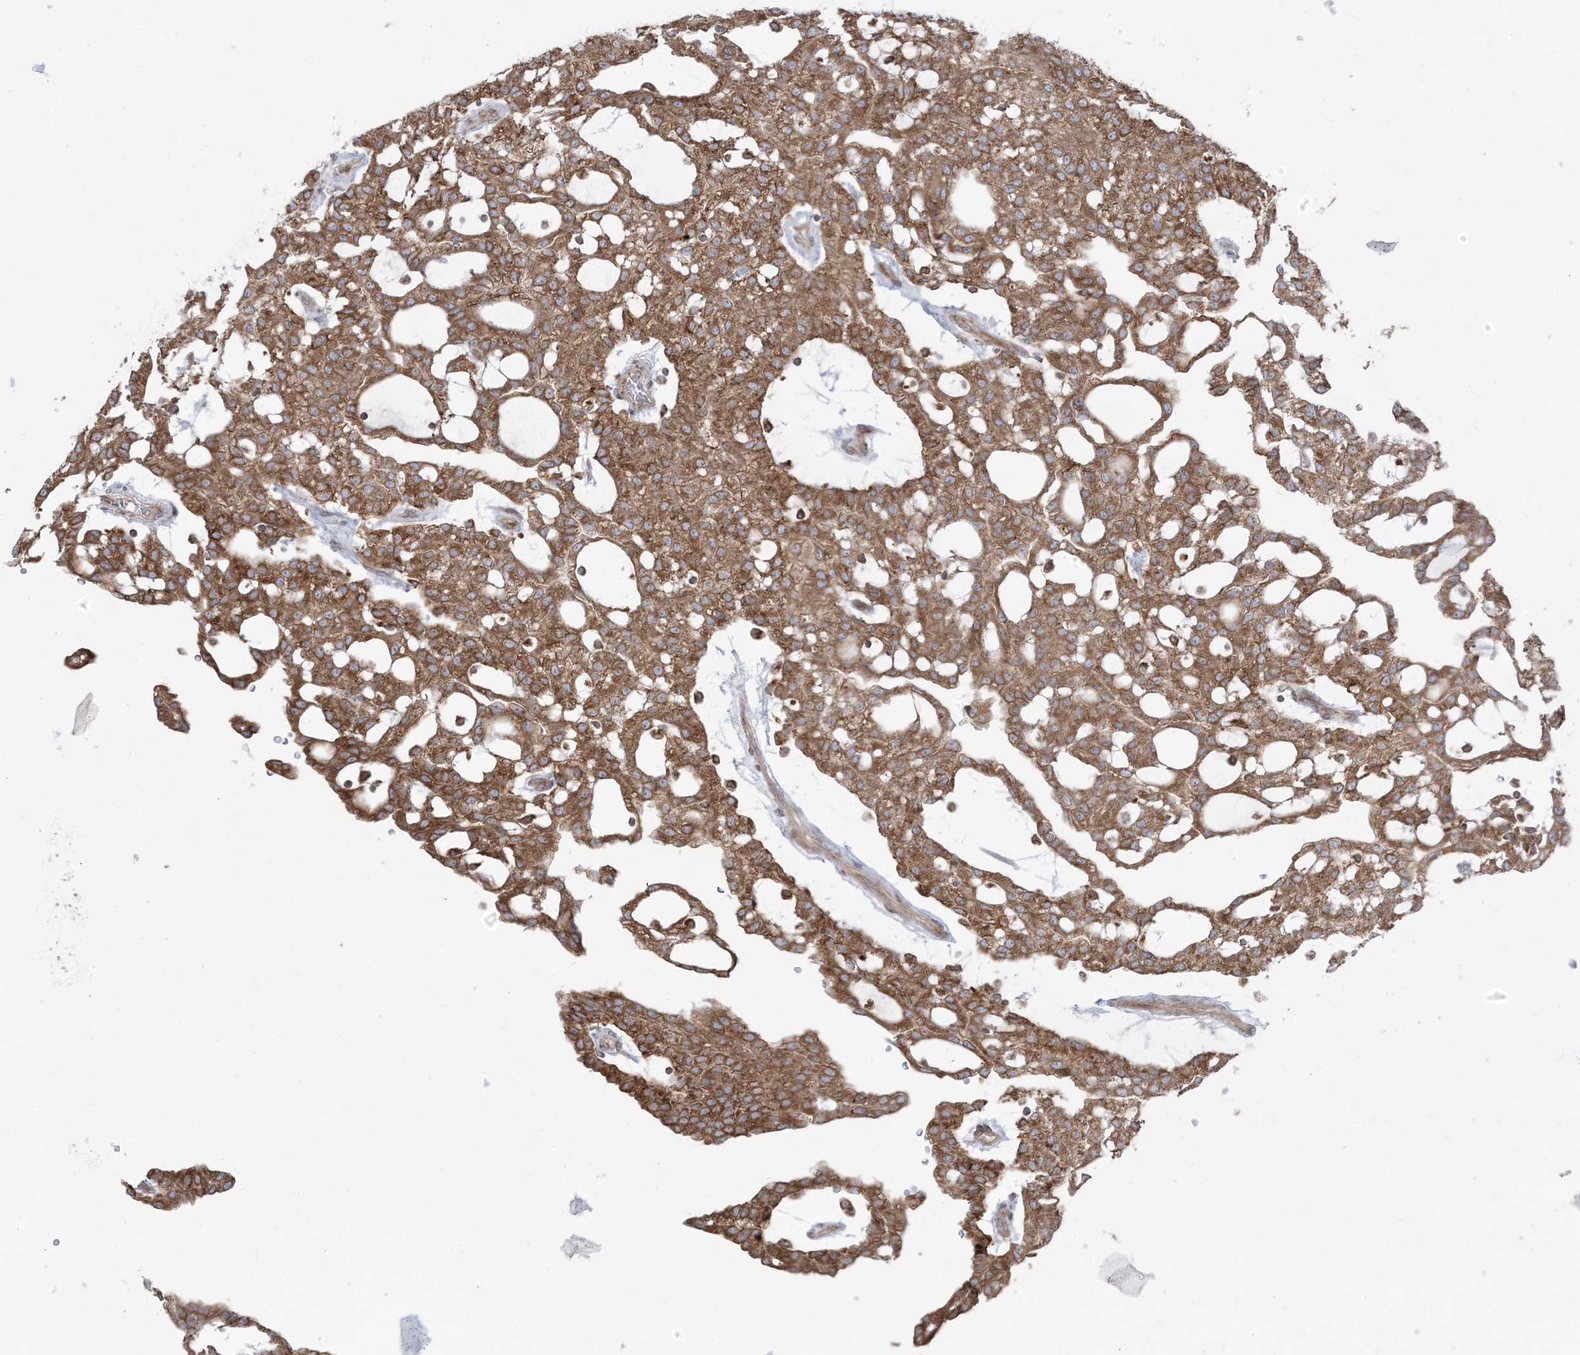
{"staining": {"intensity": "strong", "quantity": ">75%", "location": "cytoplasmic/membranous"}, "tissue": "renal cancer", "cell_type": "Tumor cells", "image_type": "cancer", "snomed": [{"axis": "morphology", "description": "Adenocarcinoma, NOS"}, {"axis": "topography", "description": "Kidney"}], "caption": "A photomicrograph showing strong cytoplasmic/membranous expression in approximately >75% of tumor cells in adenocarcinoma (renal), as visualized by brown immunohistochemical staining.", "gene": "UBXN4", "patient": {"sex": "male", "age": 63}}